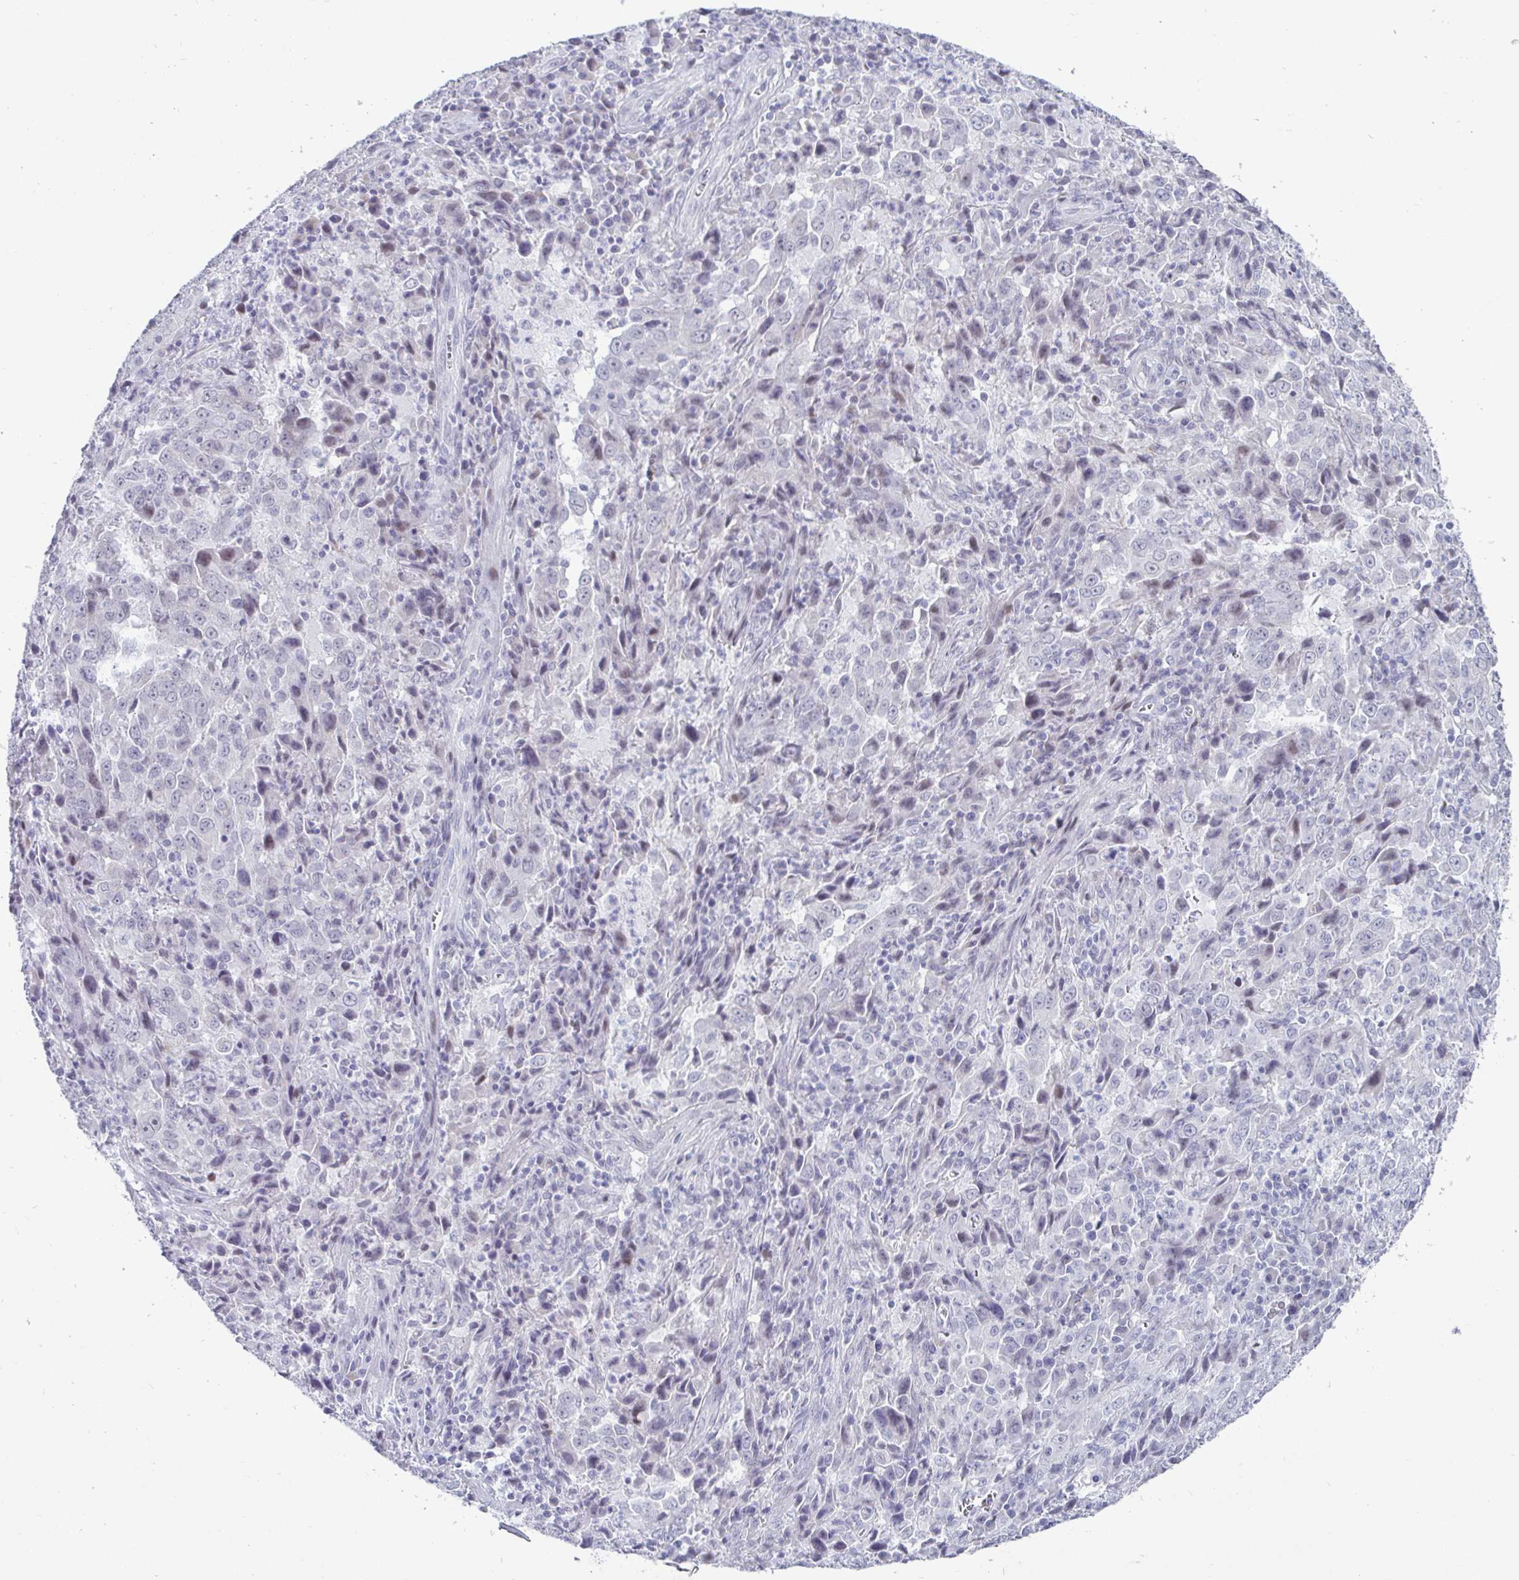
{"staining": {"intensity": "negative", "quantity": "none", "location": "none"}, "tissue": "lung cancer", "cell_type": "Tumor cells", "image_type": "cancer", "snomed": [{"axis": "morphology", "description": "Adenocarcinoma, NOS"}, {"axis": "topography", "description": "Lung"}], "caption": "High power microscopy image of an IHC histopathology image of adenocarcinoma (lung), revealing no significant expression in tumor cells.", "gene": "VSIG10L", "patient": {"sex": "male", "age": 67}}